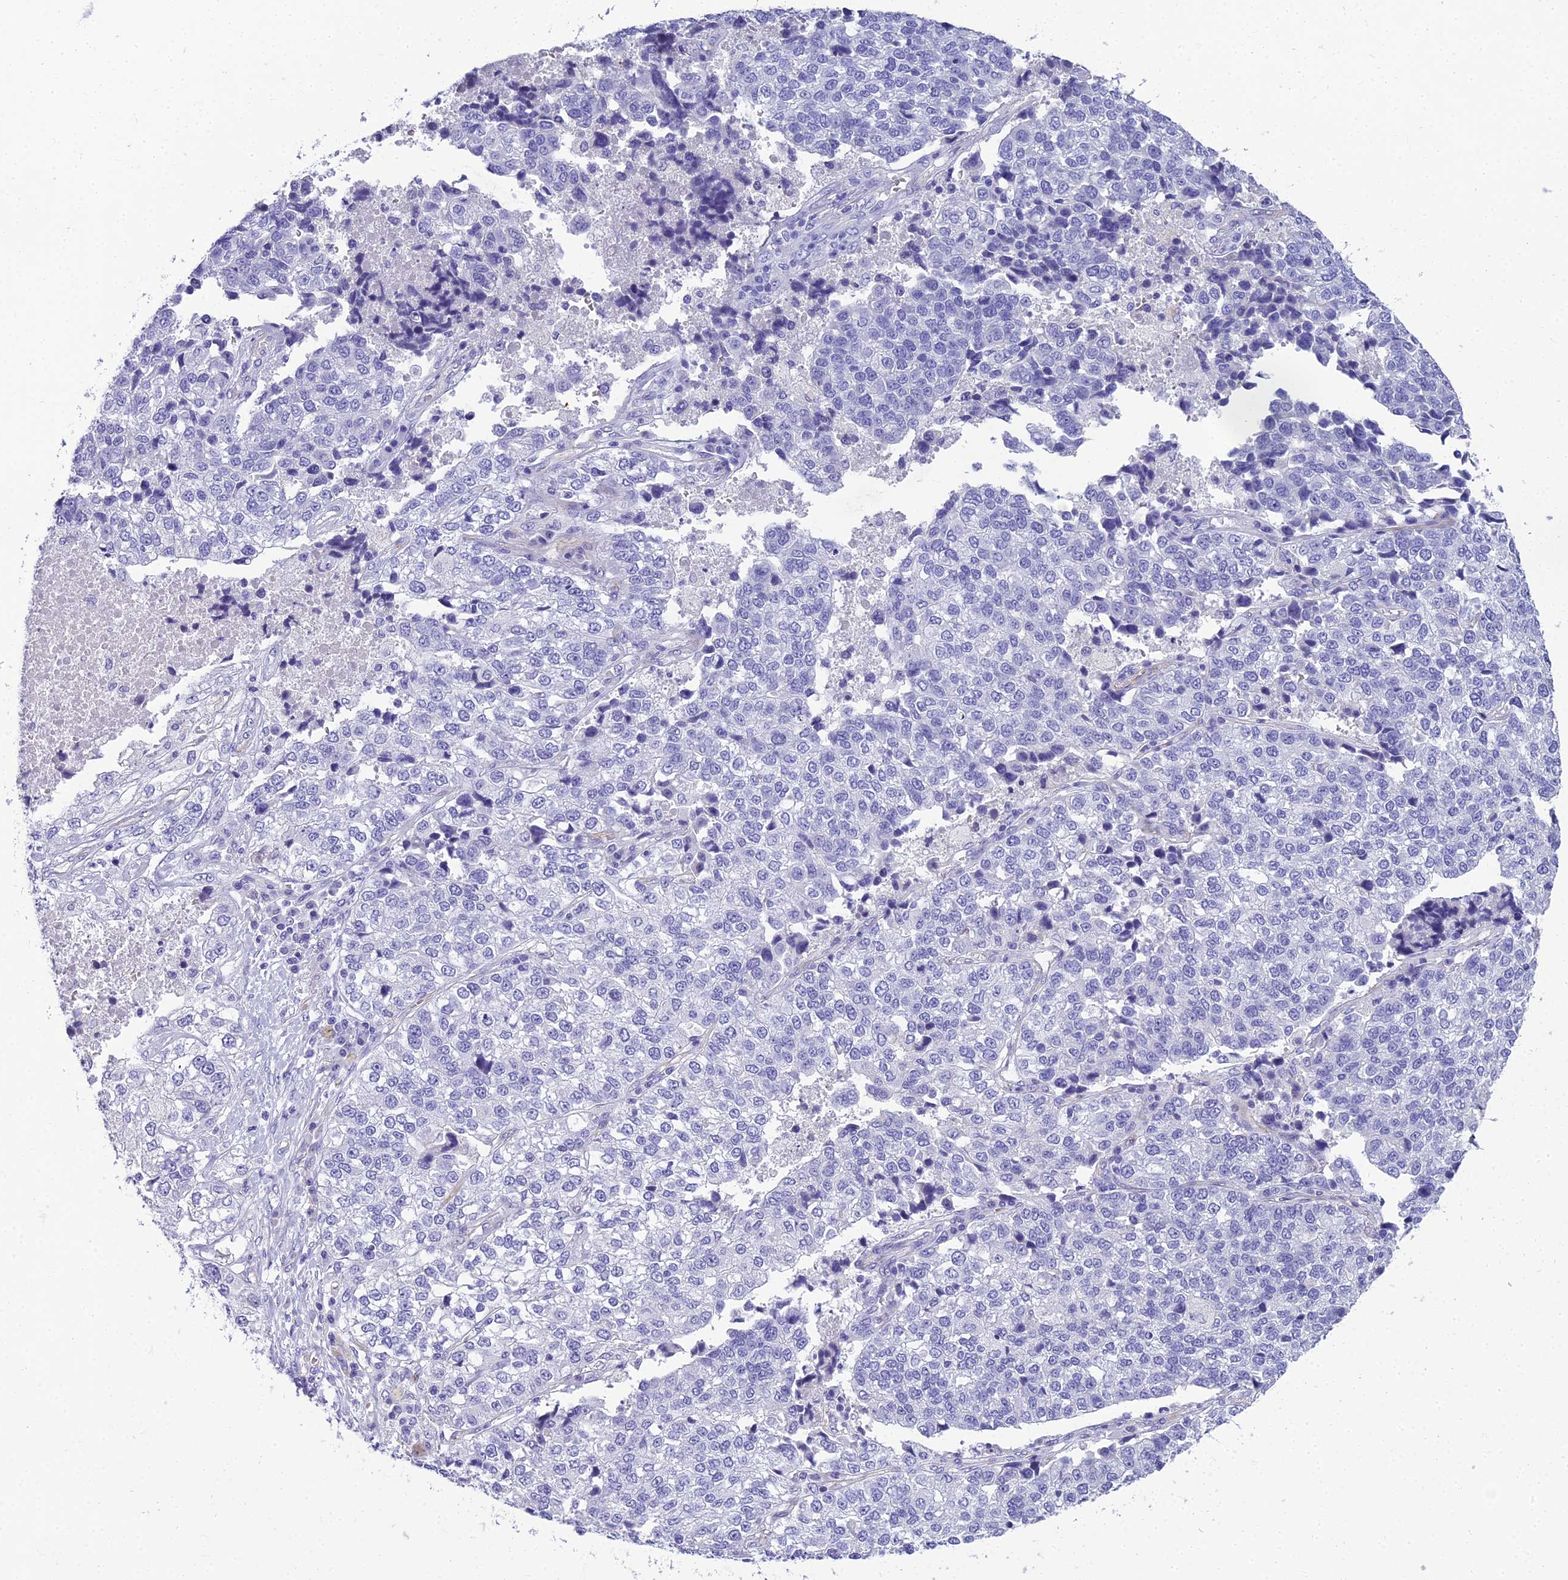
{"staining": {"intensity": "negative", "quantity": "none", "location": "none"}, "tissue": "lung cancer", "cell_type": "Tumor cells", "image_type": "cancer", "snomed": [{"axis": "morphology", "description": "Adenocarcinoma, NOS"}, {"axis": "topography", "description": "Lung"}], "caption": "A high-resolution histopathology image shows immunohistochemistry staining of lung cancer (adenocarcinoma), which exhibits no significant expression in tumor cells.", "gene": "NINJ1", "patient": {"sex": "male", "age": 49}}